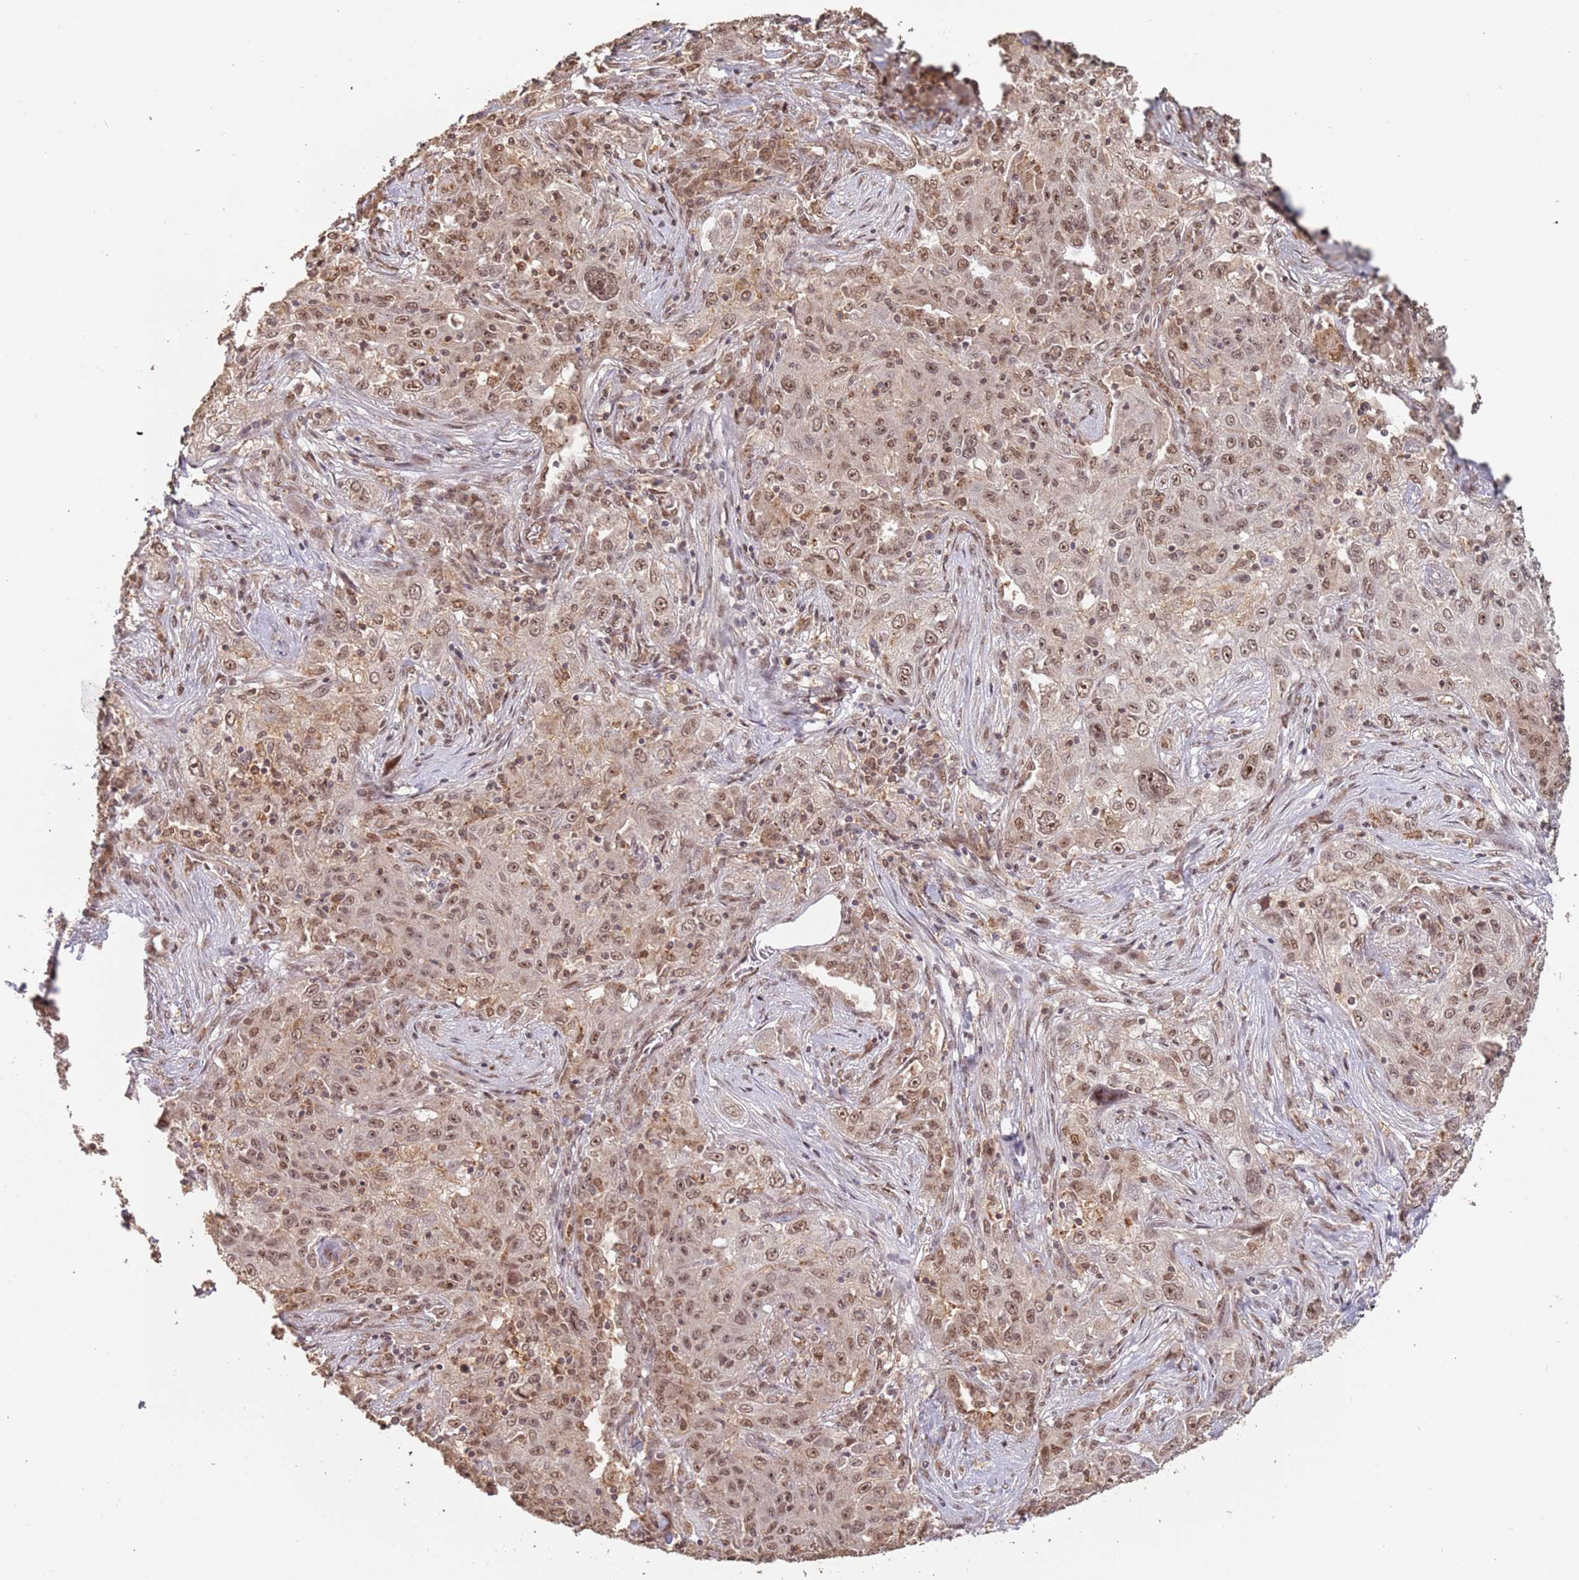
{"staining": {"intensity": "moderate", "quantity": ">75%", "location": "nuclear"}, "tissue": "lung cancer", "cell_type": "Tumor cells", "image_type": "cancer", "snomed": [{"axis": "morphology", "description": "Squamous cell carcinoma, NOS"}, {"axis": "topography", "description": "Lung"}], "caption": "The image exhibits staining of lung cancer, revealing moderate nuclear protein expression (brown color) within tumor cells.", "gene": "RFXANK", "patient": {"sex": "female", "age": 69}}